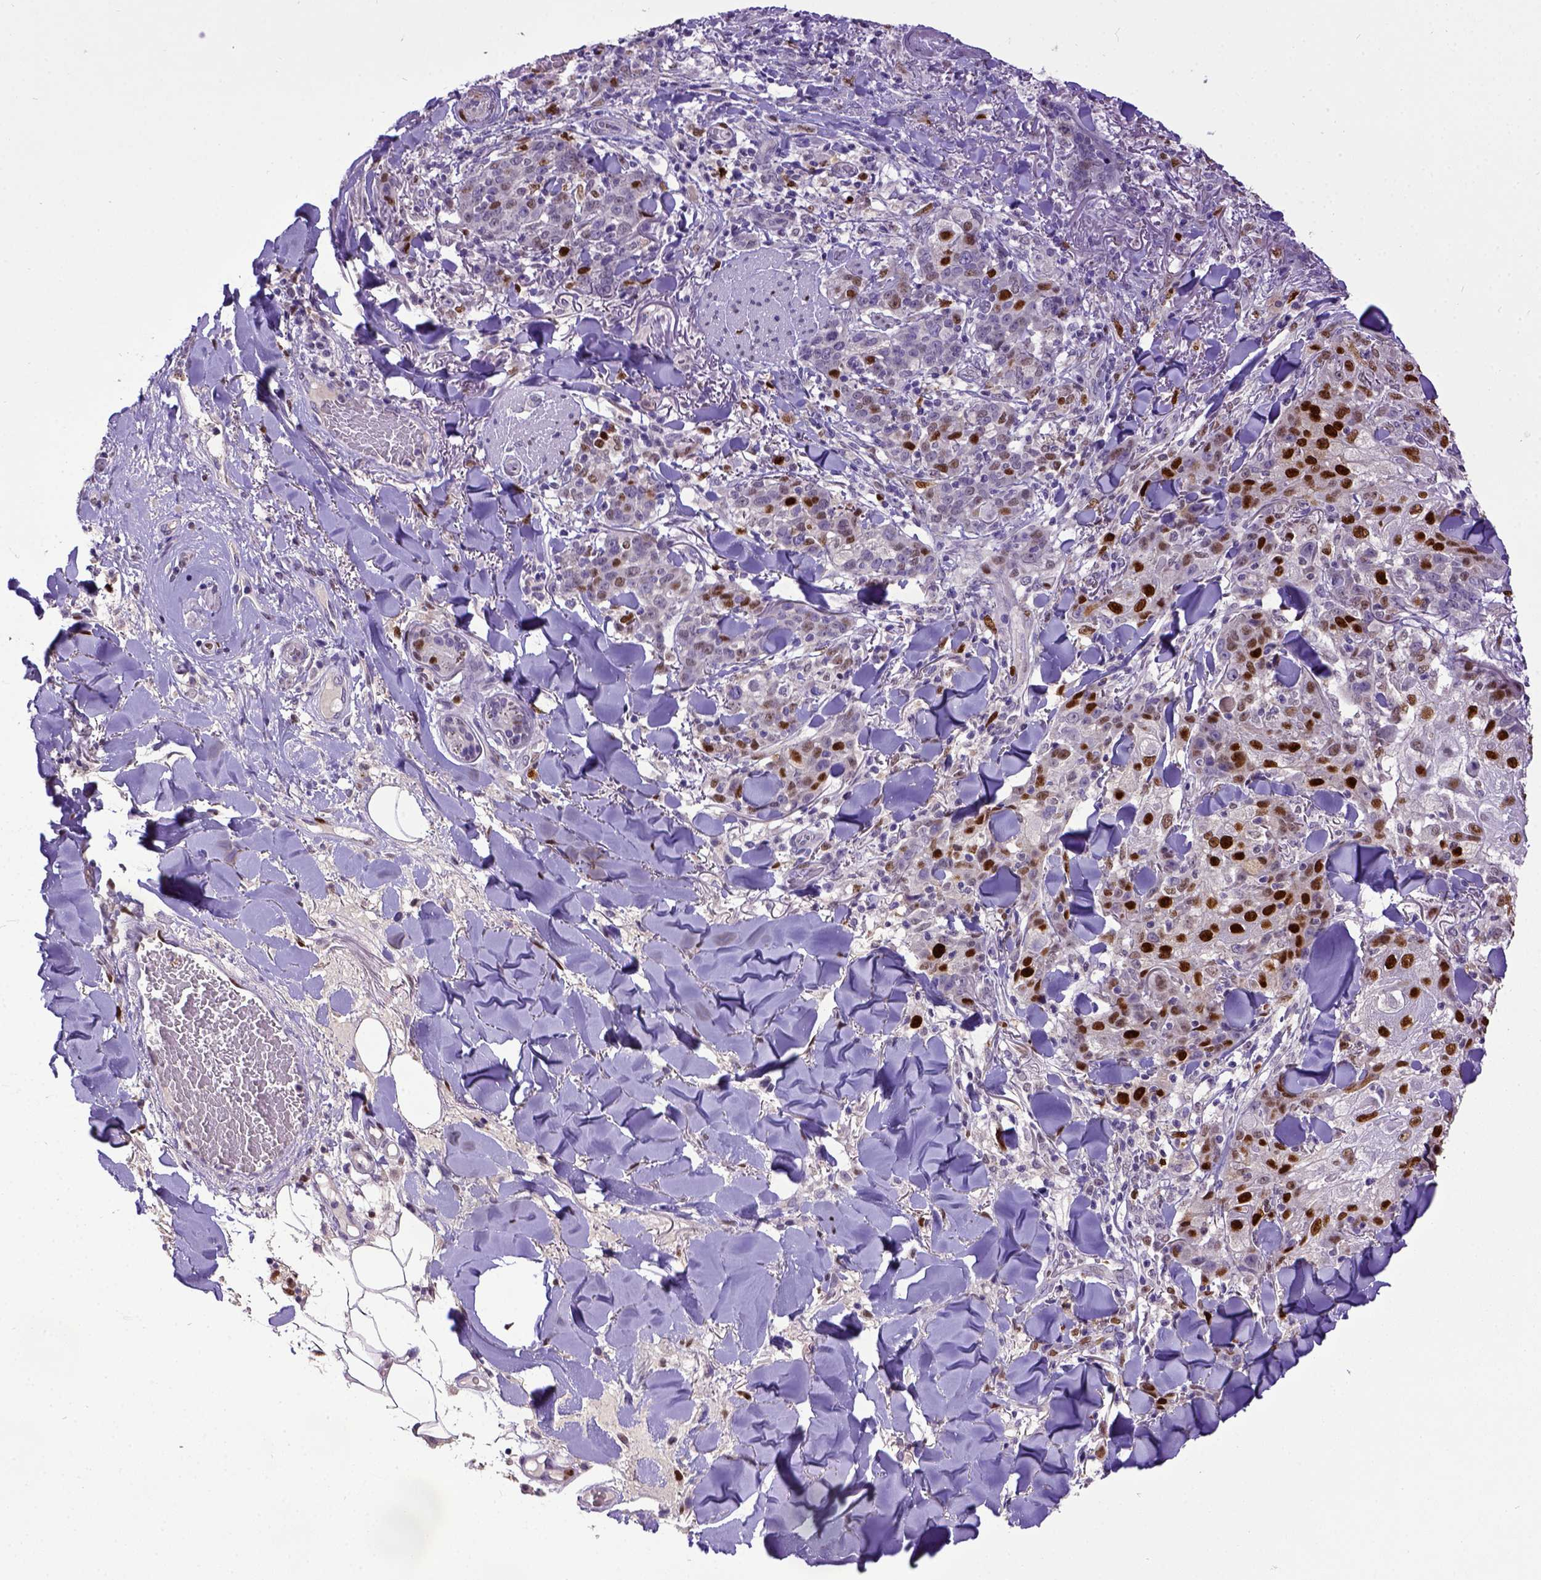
{"staining": {"intensity": "strong", "quantity": ">75%", "location": "nuclear"}, "tissue": "skin cancer", "cell_type": "Tumor cells", "image_type": "cancer", "snomed": [{"axis": "morphology", "description": "Normal tissue, NOS"}, {"axis": "morphology", "description": "Squamous cell carcinoma, NOS"}, {"axis": "topography", "description": "Skin"}], "caption": "A brown stain shows strong nuclear staining of a protein in human squamous cell carcinoma (skin) tumor cells. (DAB = brown stain, brightfield microscopy at high magnification).", "gene": "CDKN1A", "patient": {"sex": "female", "age": 83}}